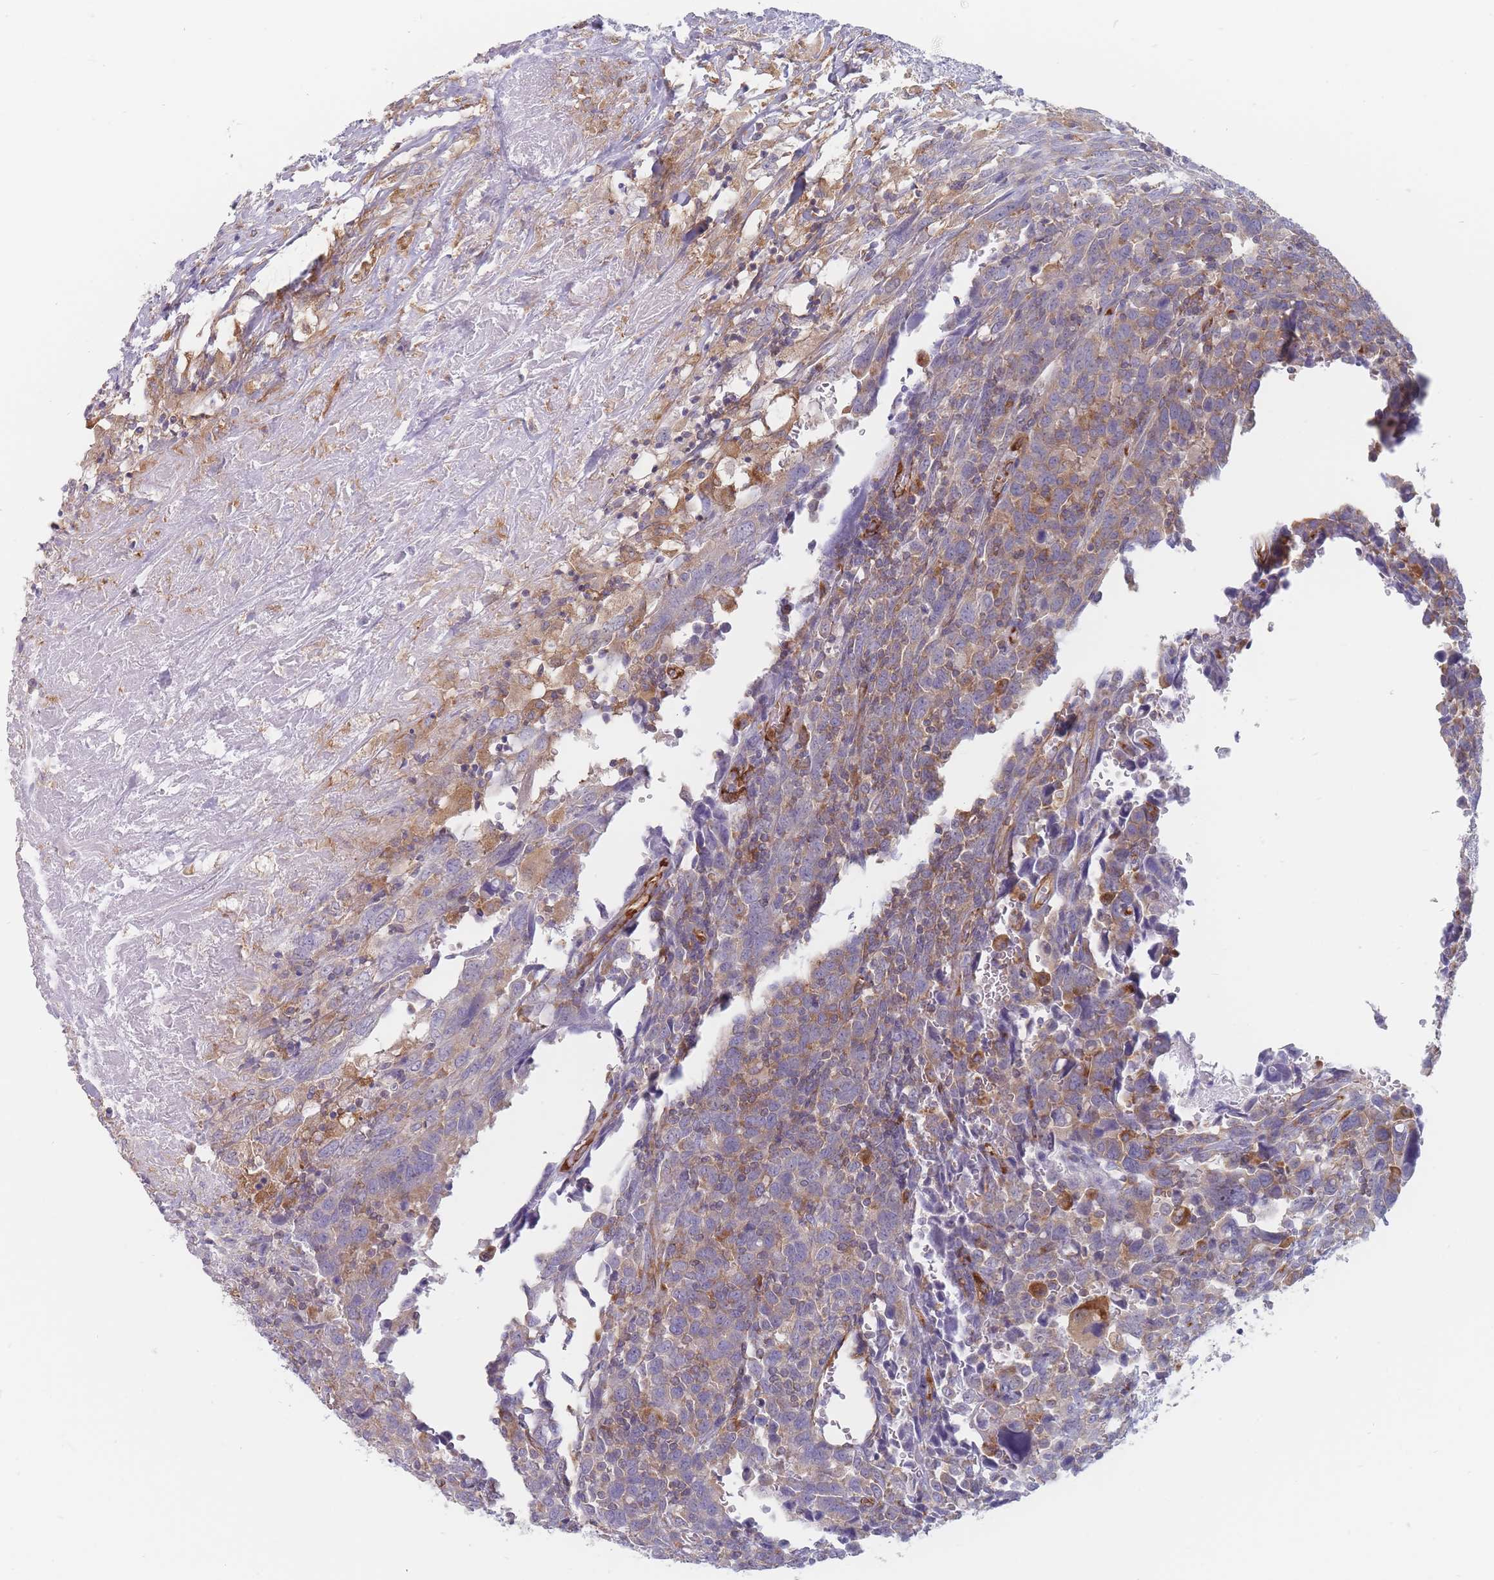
{"staining": {"intensity": "moderate", "quantity": "<25%", "location": "cytoplasmic/membranous"}, "tissue": "urothelial cancer", "cell_type": "Tumor cells", "image_type": "cancer", "snomed": [{"axis": "morphology", "description": "Urothelial carcinoma, High grade"}, {"axis": "topography", "description": "Urinary bladder"}], "caption": "The immunohistochemical stain labels moderate cytoplasmic/membranous expression in tumor cells of urothelial cancer tissue. (brown staining indicates protein expression, while blue staining denotes nuclei).", "gene": "MAP1S", "patient": {"sex": "male", "age": 61}}